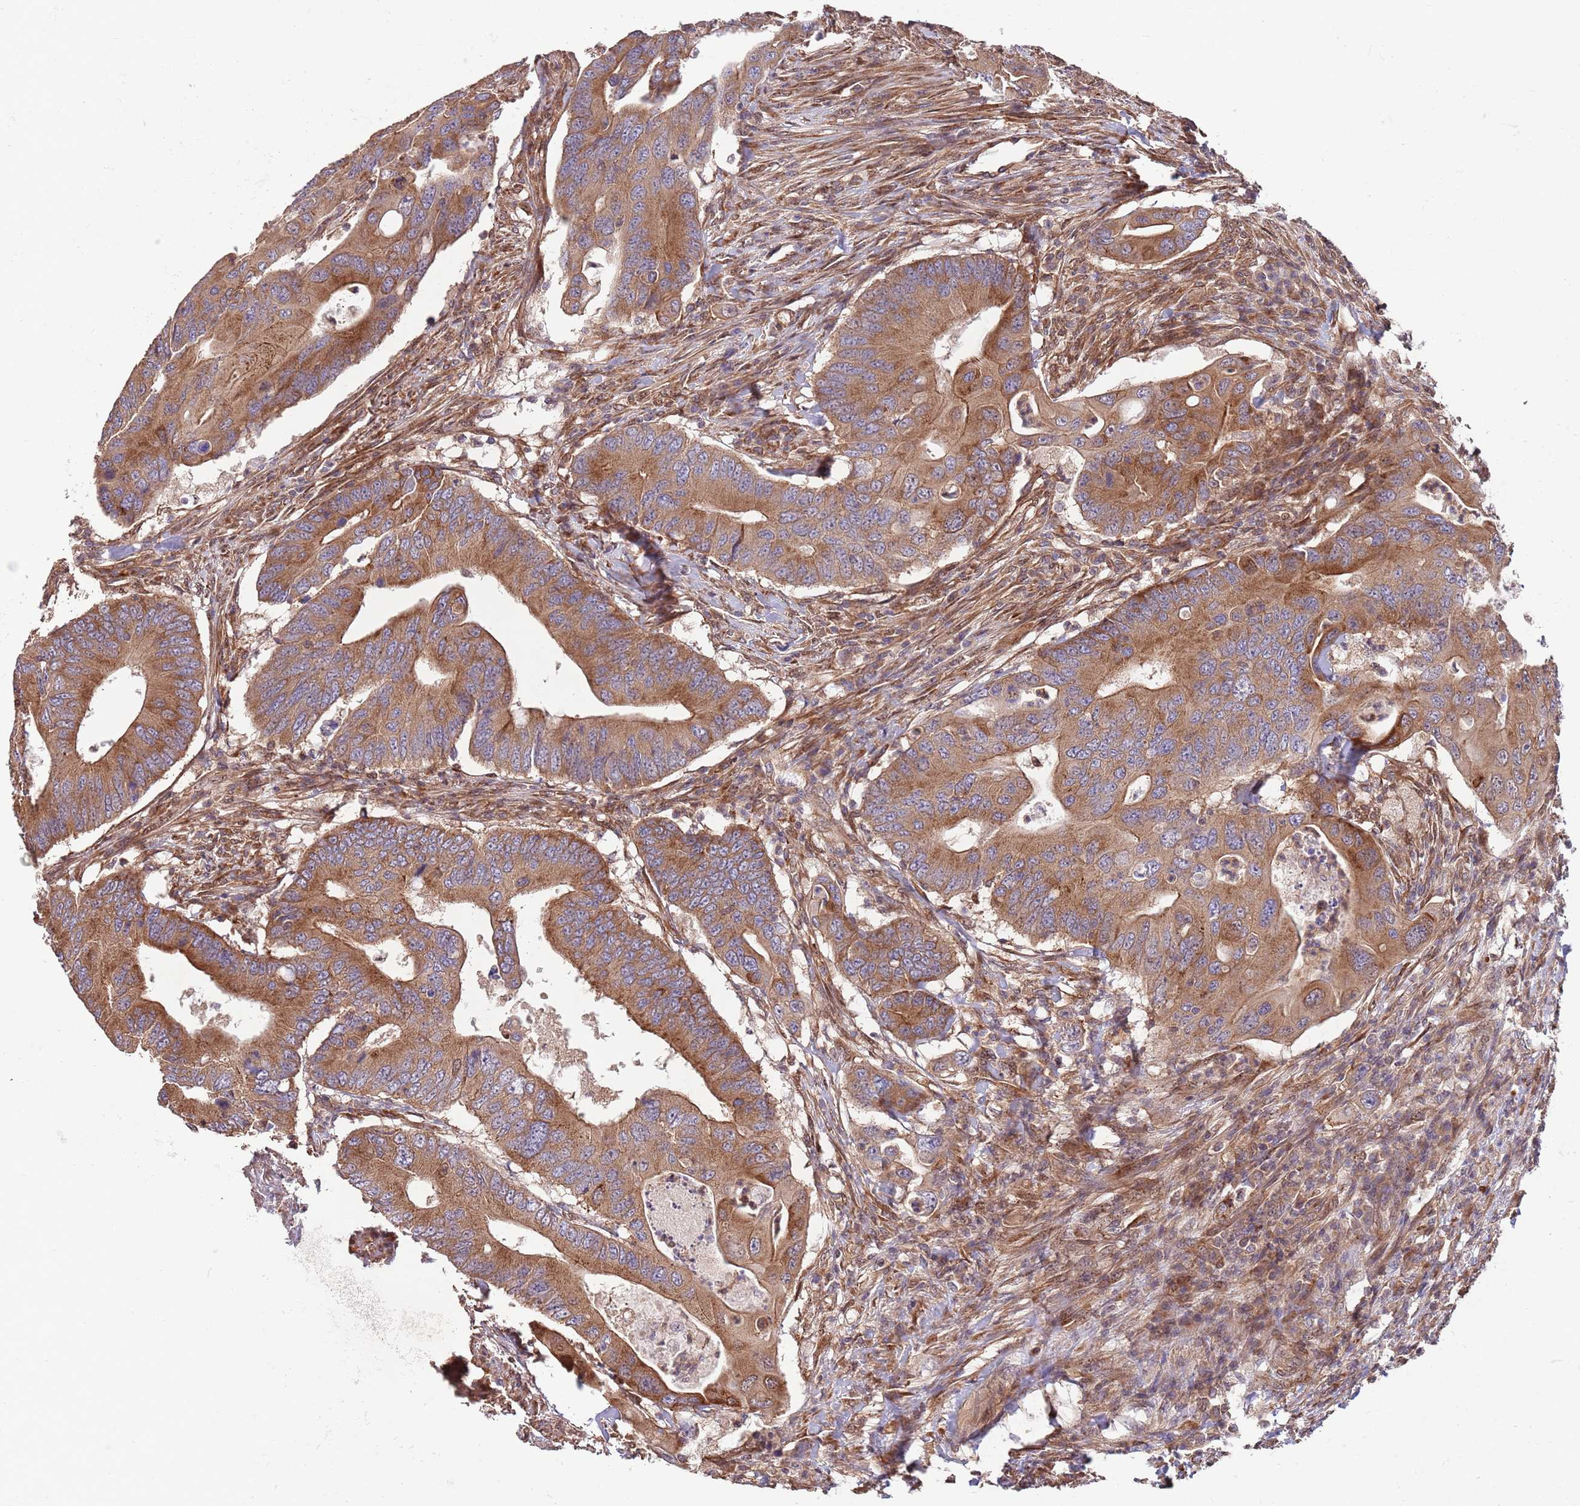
{"staining": {"intensity": "moderate", "quantity": ">75%", "location": "cytoplasmic/membranous"}, "tissue": "colorectal cancer", "cell_type": "Tumor cells", "image_type": "cancer", "snomed": [{"axis": "morphology", "description": "Adenocarcinoma, NOS"}, {"axis": "topography", "description": "Colon"}], "caption": "IHC of colorectal cancer shows medium levels of moderate cytoplasmic/membranous staining in approximately >75% of tumor cells. The protein is stained brown, and the nuclei are stained in blue (DAB IHC with brightfield microscopy, high magnification).", "gene": "RNF19B", "patient": {"sex": "male", "age": 71}}